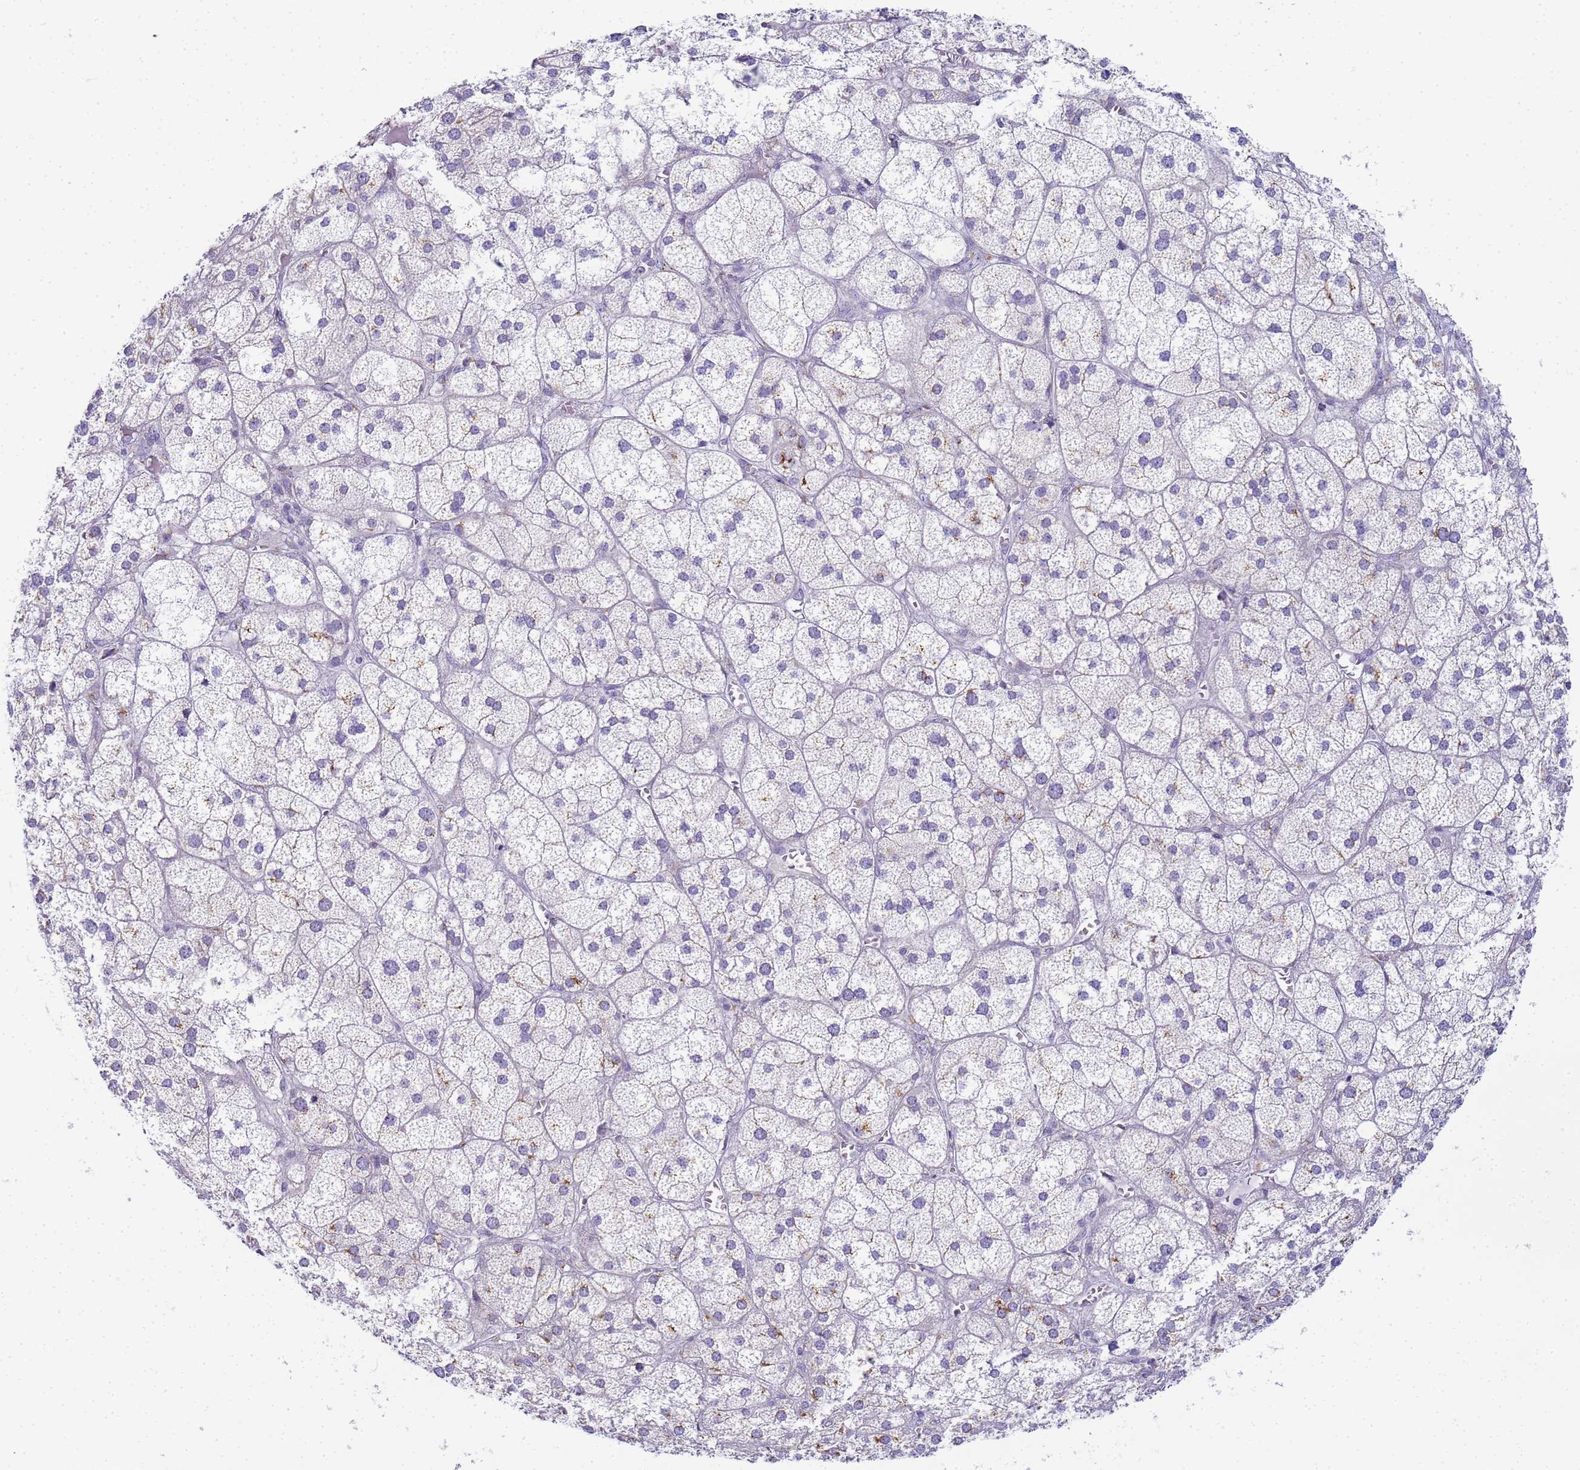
{"staining": {"intensity": "weak", "quantity": "<25%", "location": "cytoplasmic/membranous"}, "tissue": "adrenal gland", "cell_type": "Glandular cells", "image_type": "normal", "snomed": [{"axis": "morphology", "description": "Normal tissue, NOS"}, {"axis": "topography", "description": "Adrenal gland"}], "caption": "The immunohistochemistry image has no significant staining in glandular cells of adrenal gland. (DAB IHC with hematoxylin counter stain).", "gene": "CR1", "patient": {"sex": "female", "age": 61}}